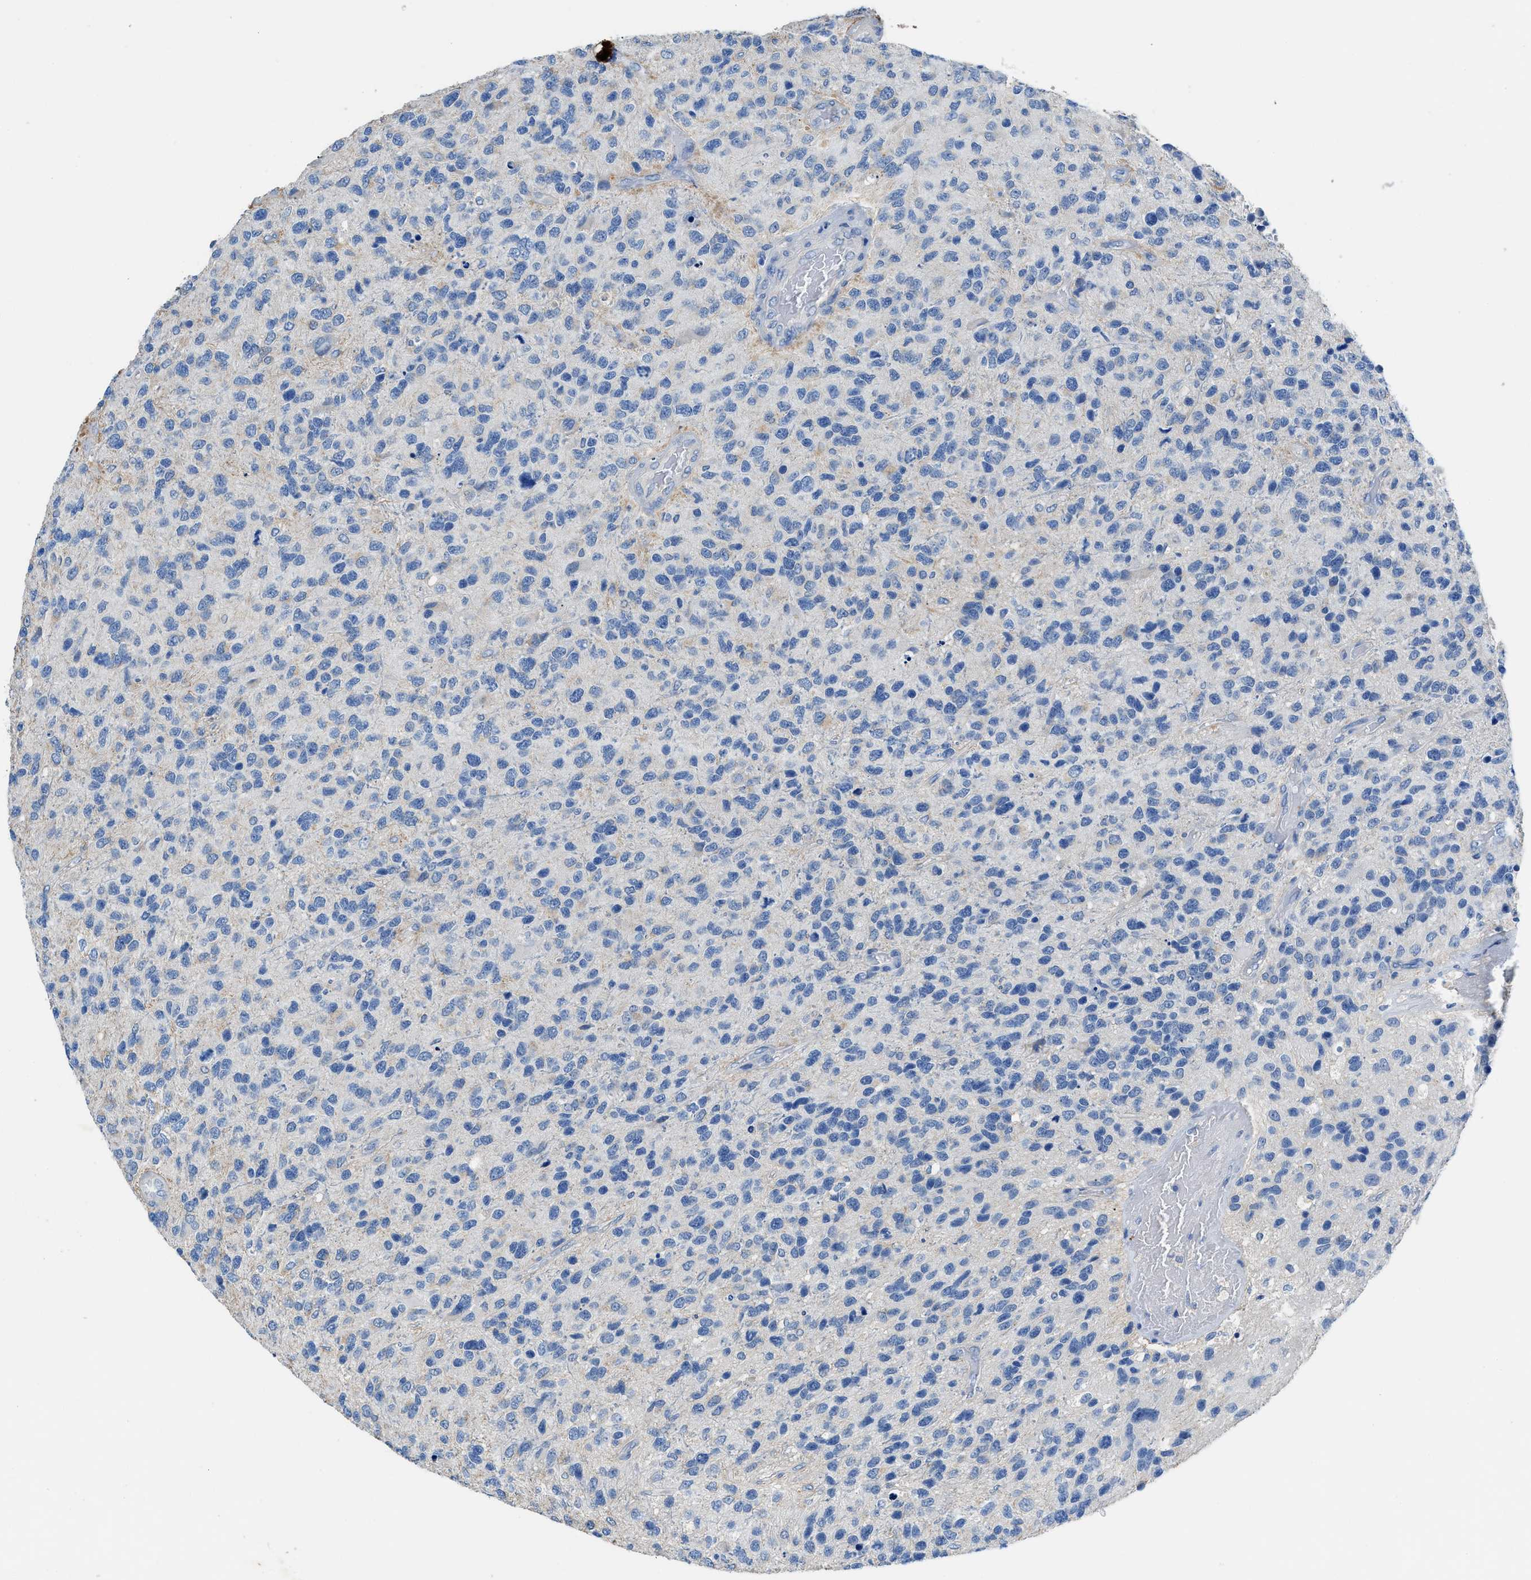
{"staining": {"intensity": "negative", "quantity": "none", "location": "none"}, "tissue": "glioma", "cell_type": "Tumor cells", "image_type": "cancer", "snomed": [{"axis": "morphology", "description": "Glioma, malignant, High grade"}, {"axis": "topography", "description": "Brain"}], "caption": "A high-resolution image shows immunohistochemistry staining of glioma, which displays no significant expression in tumor cells.", "gene": "SLC10A6", "patient": {"sex": "female", "age": 58}}